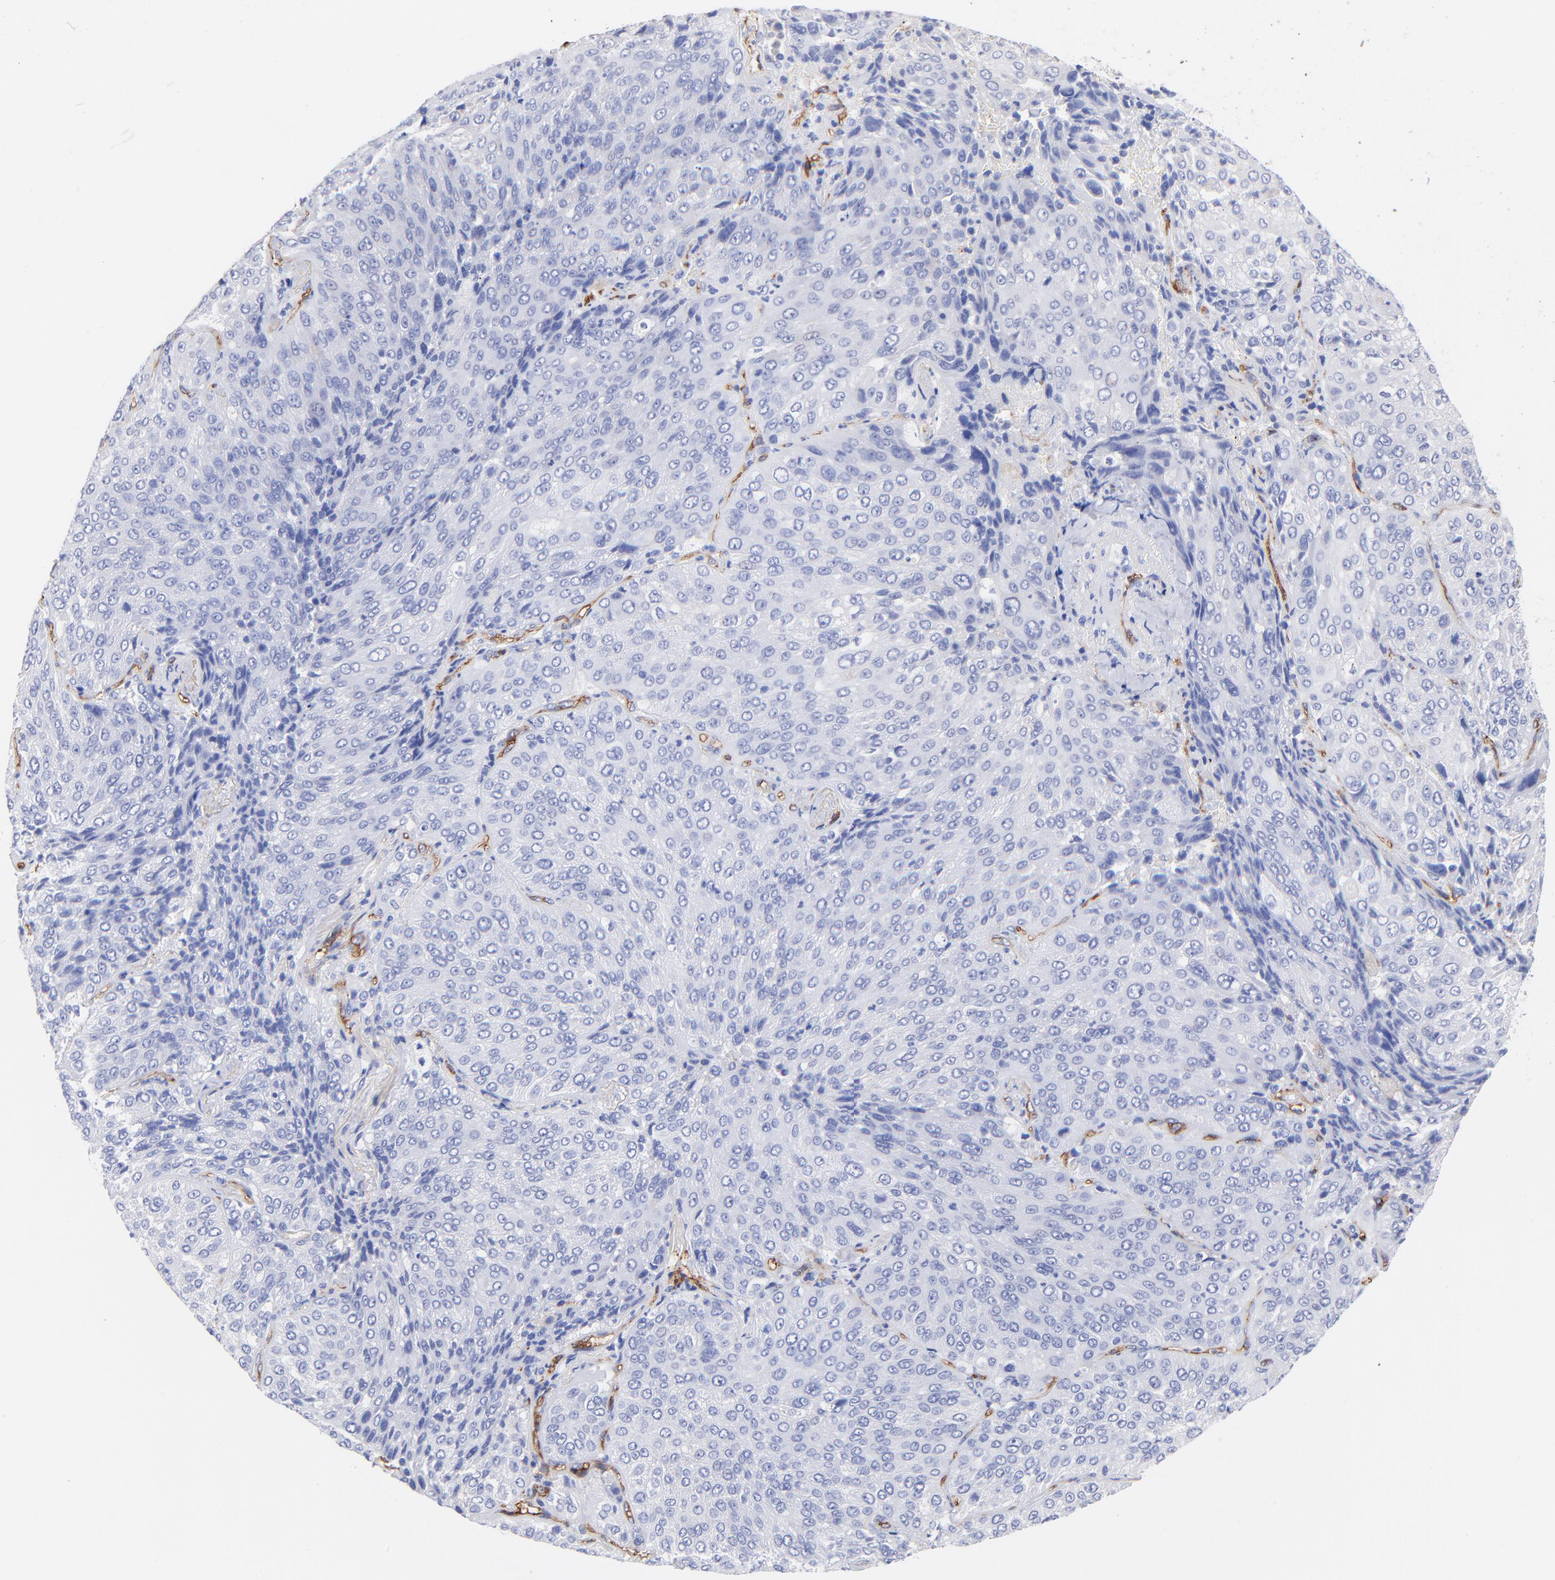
{"staining": {"intensity": "negative", "quantity": "none", "location": "none"}, "tissue": "lung cancer", "cell_type": "Tumor cells", "image_type": "cancer", "snomed": [{"axis": "morphology", "description": "Squamous cell carcinoma, NOS"}, {"axis": "topography", "description": "Lung"}], "caption": "Immunohistochemistry (IHC) of human lung cancer exhibits no staining in tumor cells. (DAB IHC, high magnification).", "gene": "SLC44A2", "patient": {"sex": "male", "age": 54}}